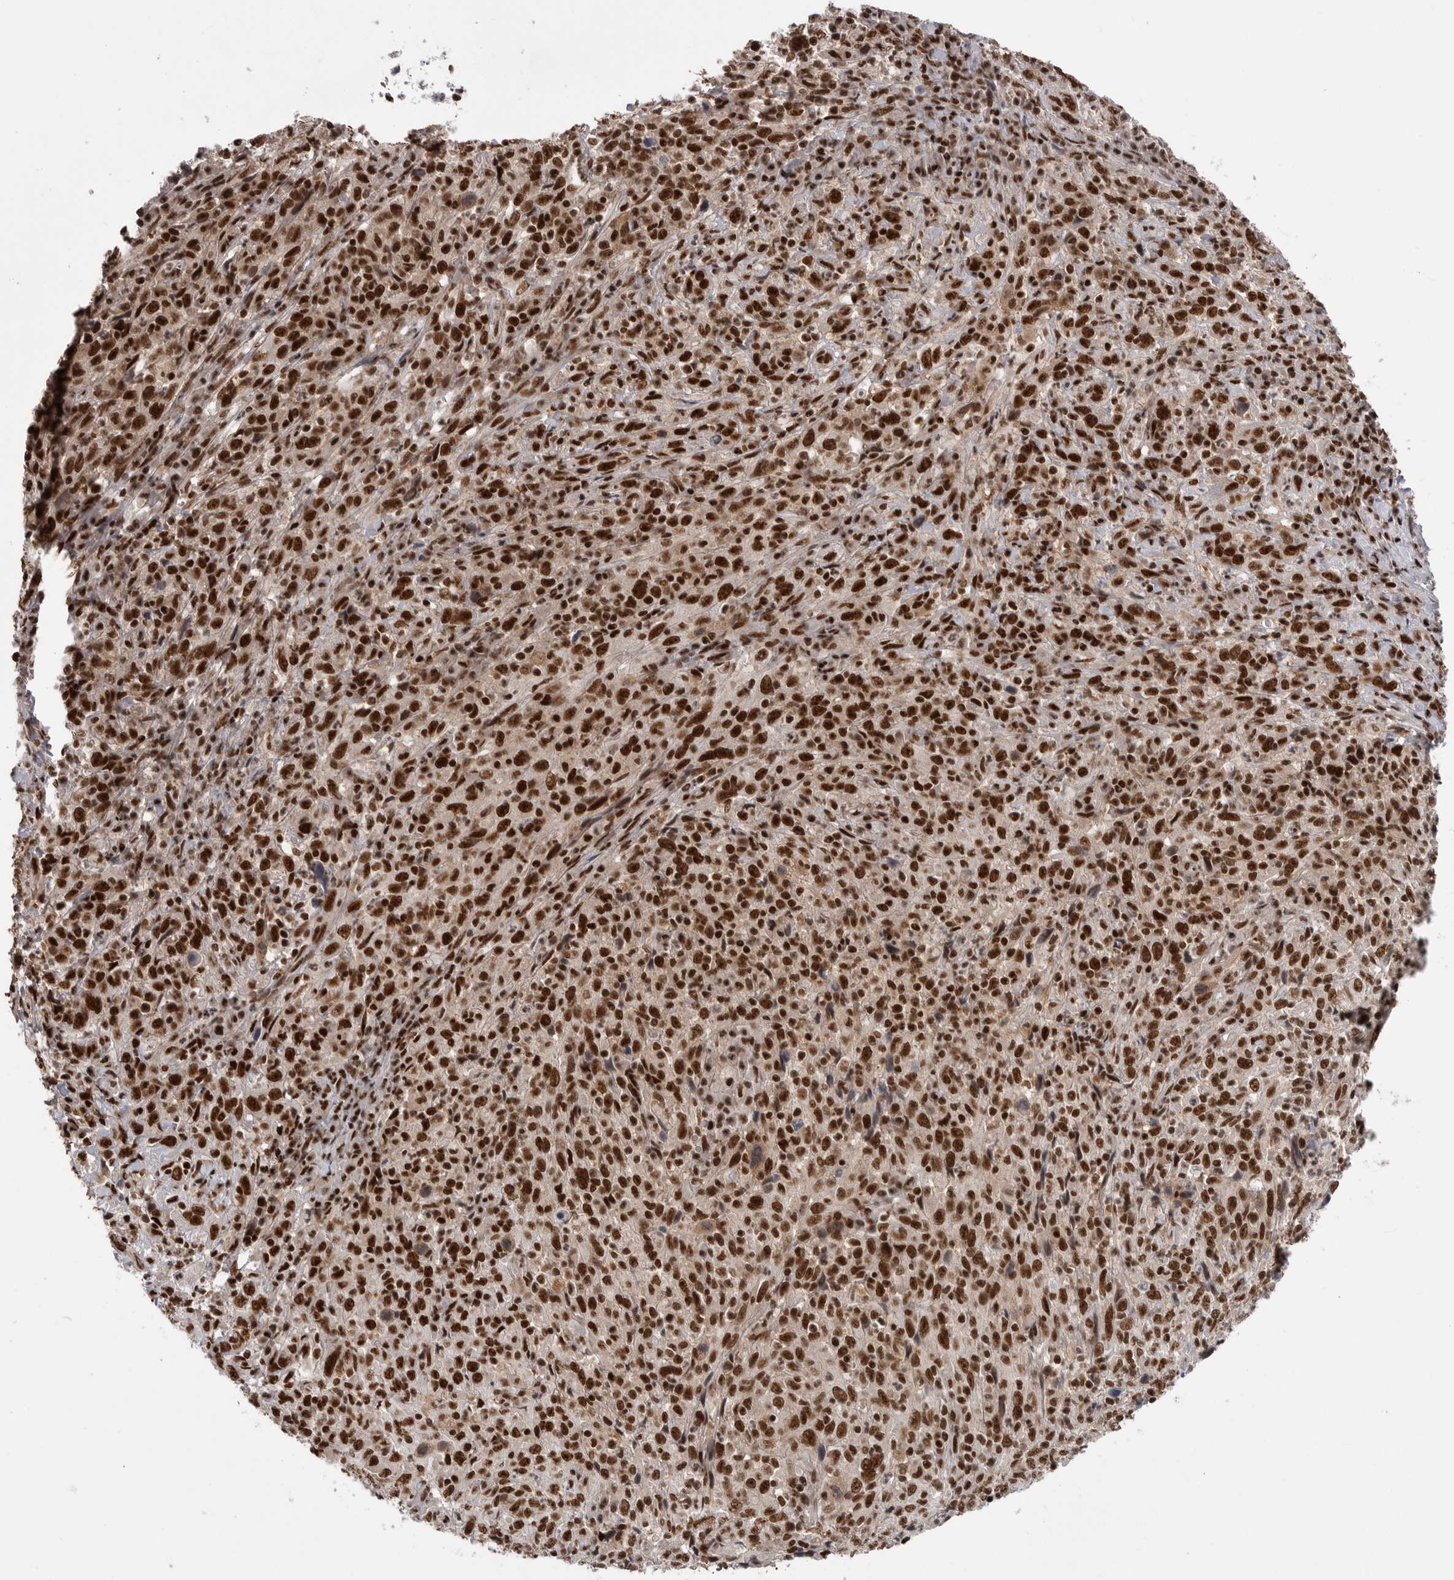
{"staining": {"intensity": "strong", "quantity": ">75%", "location": "nuclear"}, "tissue": "cervical cancer", "cell_type": "Tumor cells", "image_type": "cancer", "snomed": [{"axis": "morphology", "description": "Squamous cell carcinoma, NOS"}, {"axis": "topography", "description": "Cervix"}], "caption": "Immunohistochemistry (DAB (3,3'-diaminobenzidine)) staining of human cervical cancer shows strong nuclear protein positivity in approximately >75% of tumor cells. (Brightfield microscopy of DAB IHC at high magnification).", "gene": "PPP1R8", "patient": {"sex": "female", "age": 46}}